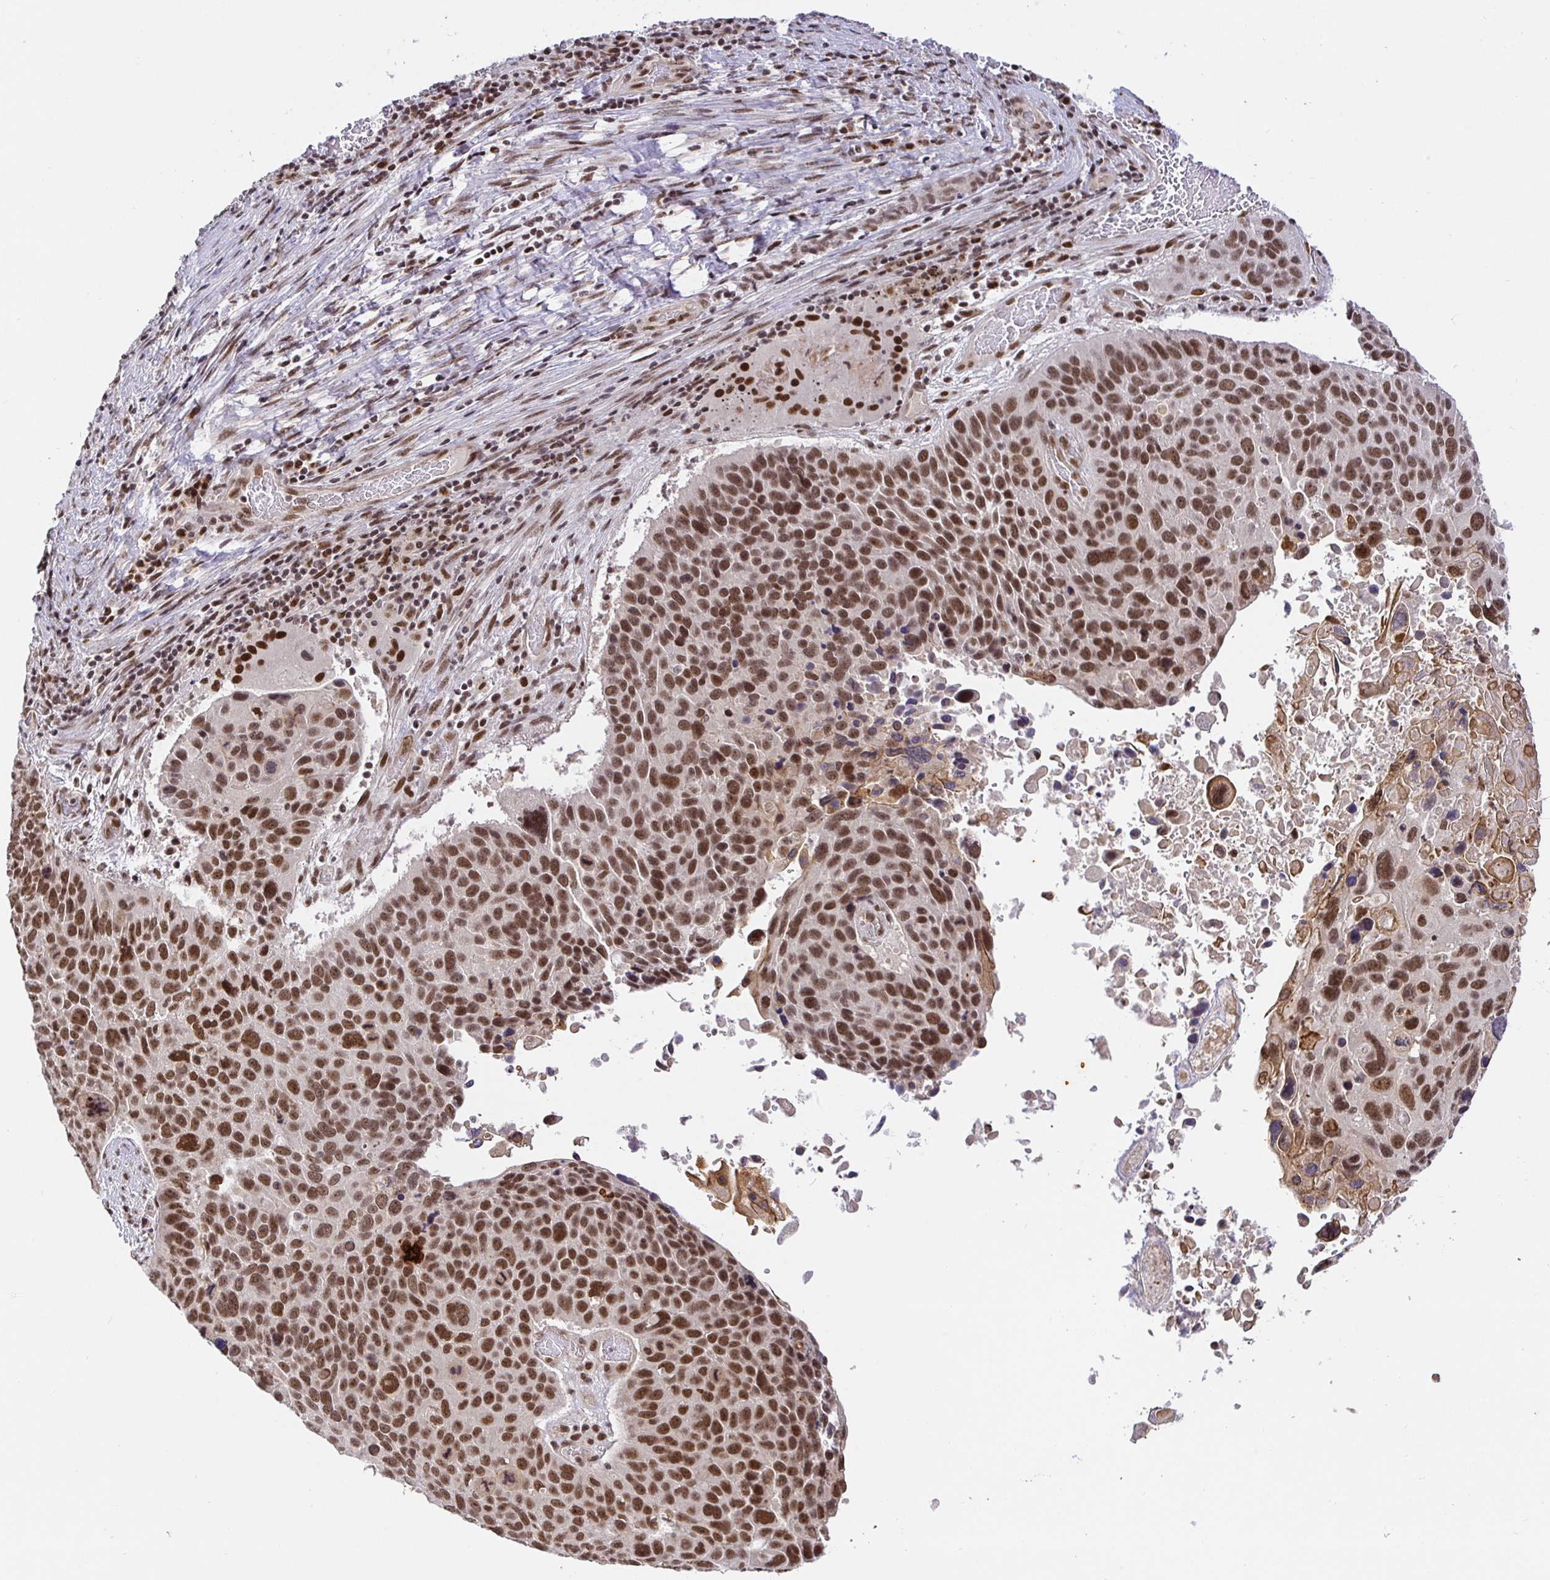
{"staining": {"intensity": "moderate", "quantity": ">75%", "location": "nuclear"}, "tissue": "lung cancer", "cell_type": "Tumor cells", "image_type": "cancer", "snomed": [{"axis": "morphology", "description": "Squamous cell carcinoma, NOS"}, {"axis": "topography", "description": "Lung"}], "caption": "DAB immunohistochemical staining of human squamous cell carcinoma (lung) exhibits moderate nuclear protein positivity in about >75% of tumor cells. The staining was performed using DAB (3,3'-diaminobenzidine), with brown indicating positive protein expression. Nuclei are stained blue with hematoxylin.", "gene": "USF1", "patient": {"sex": "male", "age": 68}}